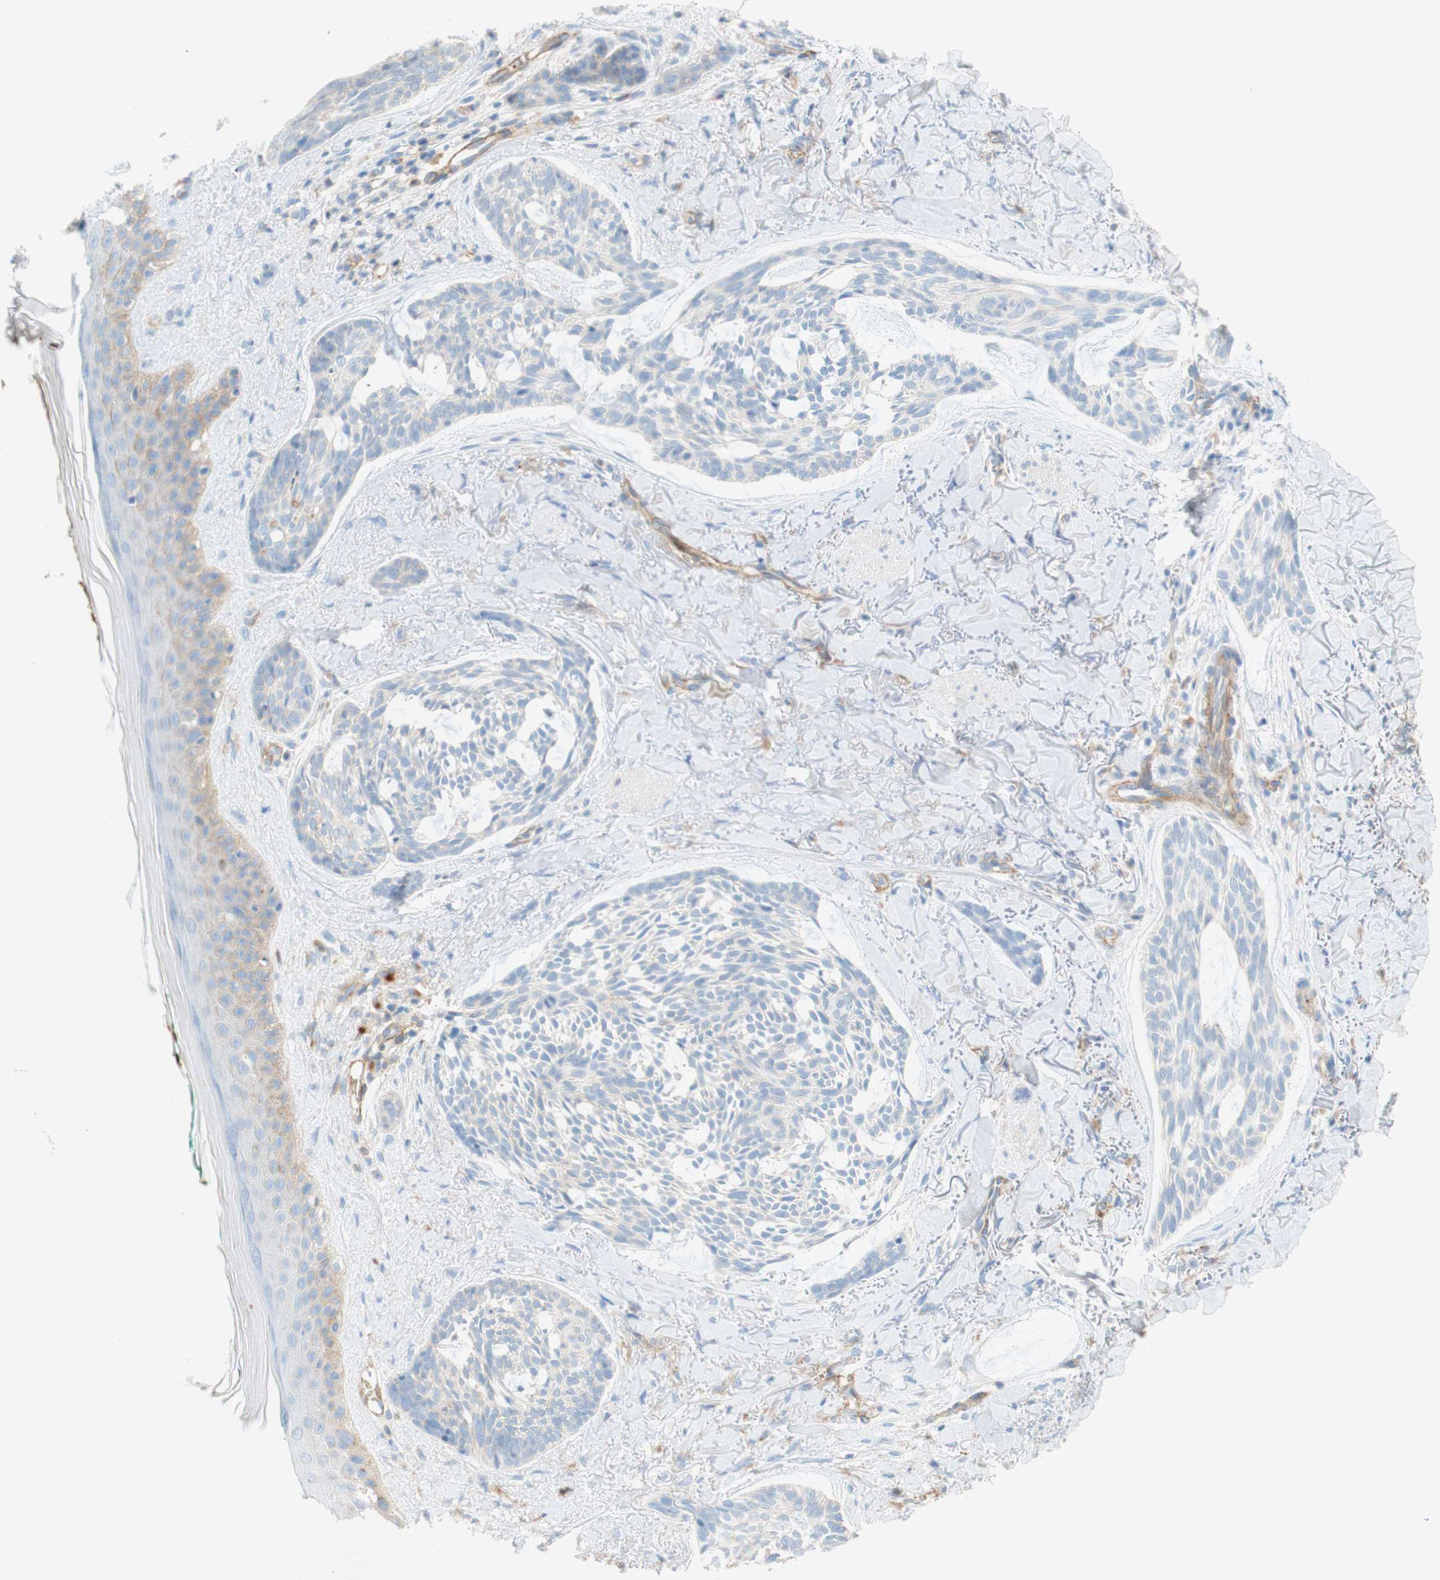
{"staining": {"intensity": "negative", "quantity": "none", "location": "none"}, "tissue": "skin cancer", "cell_type": "Tumor cells", "image_type": "cancer", "snomed": [{"axis": "morphology", "description": "Basal cell carcinoma"}, {"axis": "topography", "description": "Skin"}], "caption": "Skin cancer was stained to show a protein in brown. There is no significant expression in tumor cells. The staining is performed using DAB (3,3'-diaminobenzidine) brown chromogen with nuclei counter-stained in using hematoxylin.", "gene": "STOM", "patient": {"sex": "male", "age": 43}}